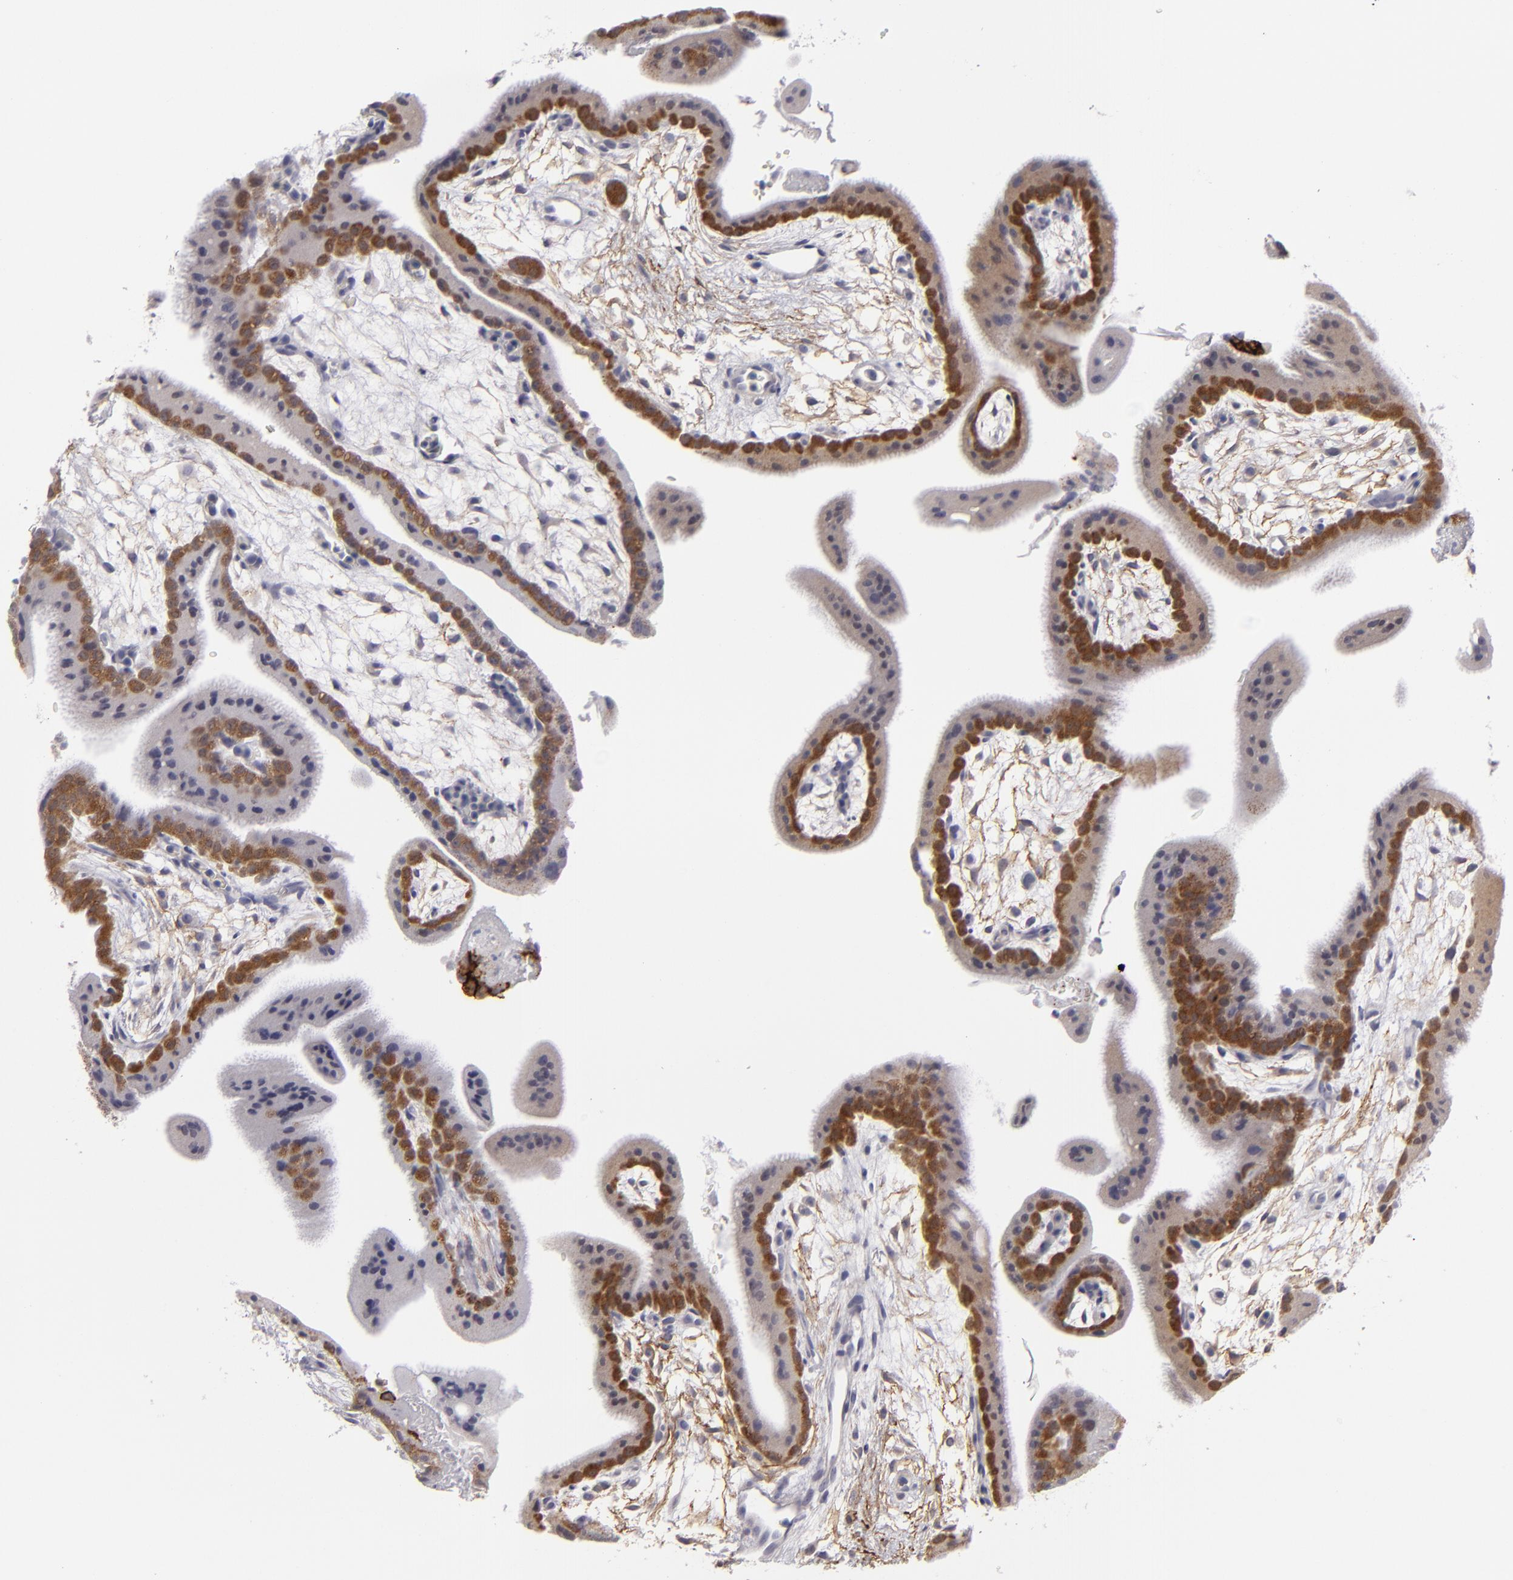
{"staining": {"intensity": "moderate", "quantity": "<25%", "location": "cytoplasmic/membranous"}, "tissue": "placenta", "cell_type": "Decidual cells", "image_type": "normal", "snomed": [{"axis": "morphology", "description": "Normal tissue, NOS"}, {"axis": "topography", "description": "Placenta"}], "caption": "Brown immunohistochemical staining in benign human placenta shows moderate cytoplasmic/membranous staining in about <25% of decidual cells.", "gene": "ALCAM", "patient": {"sex": "female", "age": 35}}